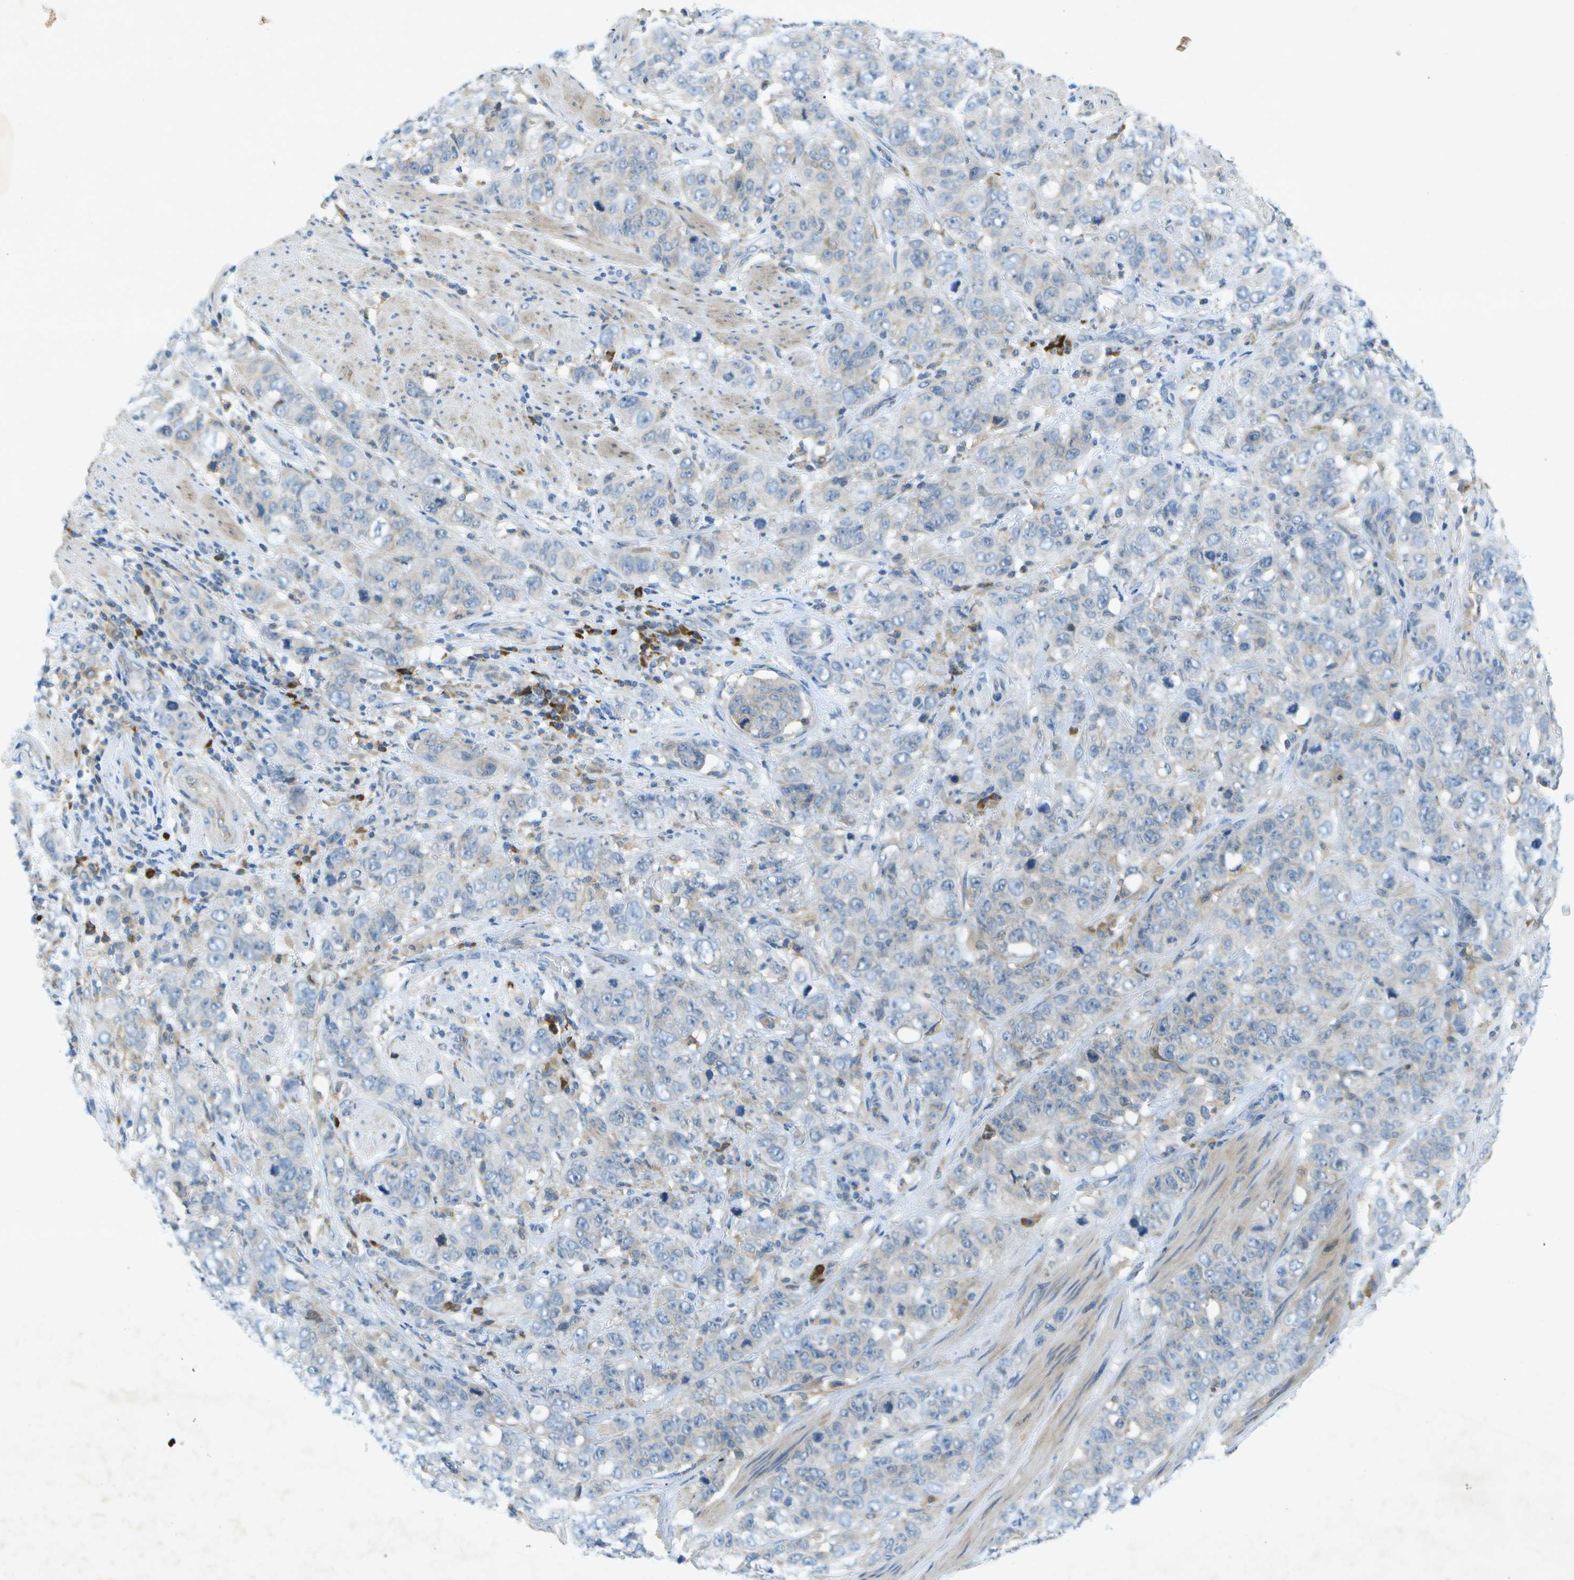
{"staining": {"intensity": "negative", "quantity": "none", "location": "none"}, "tissue": "stomach cancer", "cell_type": "Tumor cells", "image_type": "cancer", "snomed": [{"axis": "morphology", "description": "Adenocarcinoma, NOS"}, {"axis": "topography", "description": "Stomach"}], "caption": "Immunohistochemistry (IHC) histopathology image of stomach adenocarcinoma stained for a protein (brown), which demonstrates no staining in tumor cells.", "gene": "WNK2", "patient": {"sex": "male", "age": 48}}